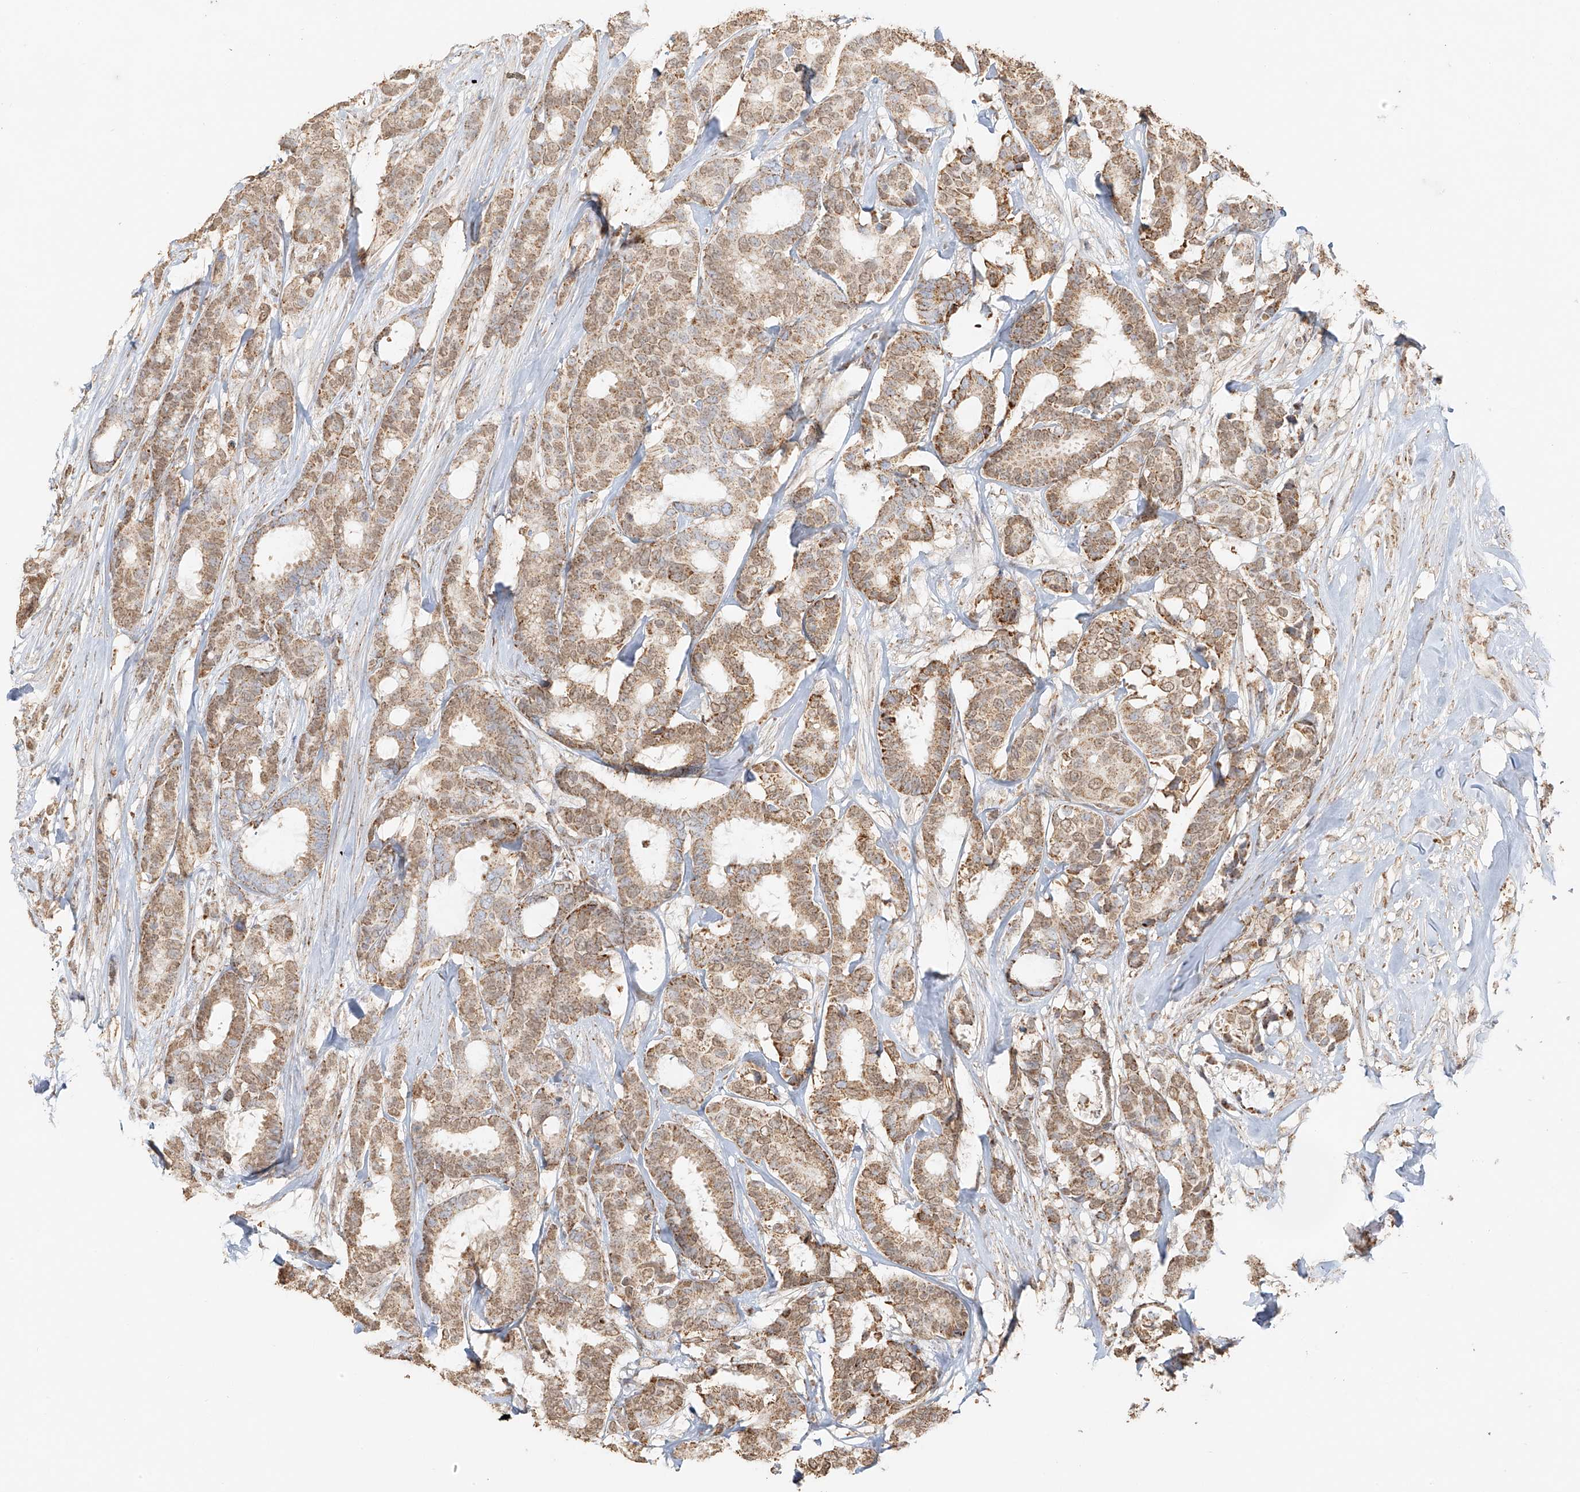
{"staining": {"intensity": "moderate", "quantity": ">75%", "location": "cytoplasmic/membranous,nuclear"}, "tissue": "breast cancer", "cell_type": "Tumor cells", "image_type": "cancer", "snomed": [{"axis": "morphology", "description": "Duct carcinoma"}, {"axis": "topography", "description": "Breast"}], "caption": "Immunohistochemistry micrograph of neoplastic tissue: human breast infiltrating ductal carcinoma stained using immunohistochemistry (IHC) reveals medium levels of moderate protein expression localized specifically in the cytoplasmic/membranous and nuclear of tumor cells, appearing as a cytoplasmic/membranous and nuclear brown color.", "gene": "MIPEP", "patient": {"sex": "female", "age": 87}}